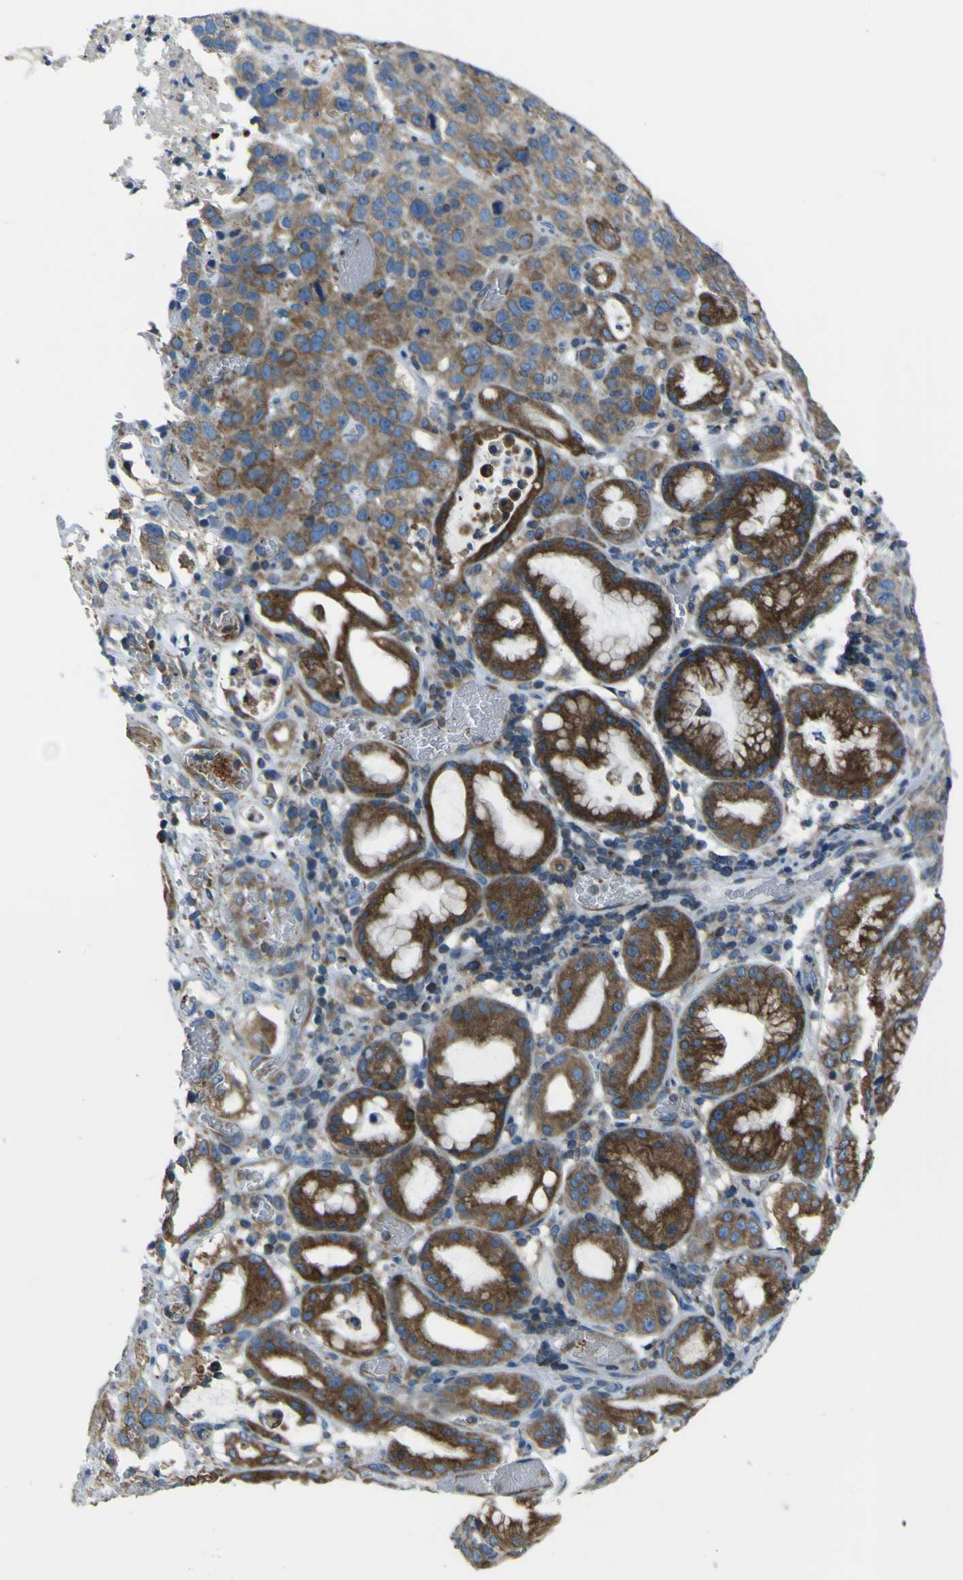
{"staining": {"intensity": "strong", "quantity": ">75%", "location": "cytoplasmic/membranous"}, "tissue": "stomach cancer", "cell_type": "Tumor cells", "image_type": "cancer", "snomed": [{"axis": "morphology", "description": "Normal tissue, NOS"}, {"axis": "morphology", "description": "Adenocarcinoma, NOS"}, {"axis": "topography", "description": "Stomach"}], "caption": "High-magnification brightfield microscopy of adenocarcinoma (stomach) stained with DAB (3,3'-diaminobenzidine) (brown) and counterstained with hematoxylin (blue). tumor cells exhibit strong cytoplasmic/membranous staining is appreciated in approximately>75% of cells.", "gene": "STIM1", "patient": {"sex": "male", "age": 48}}